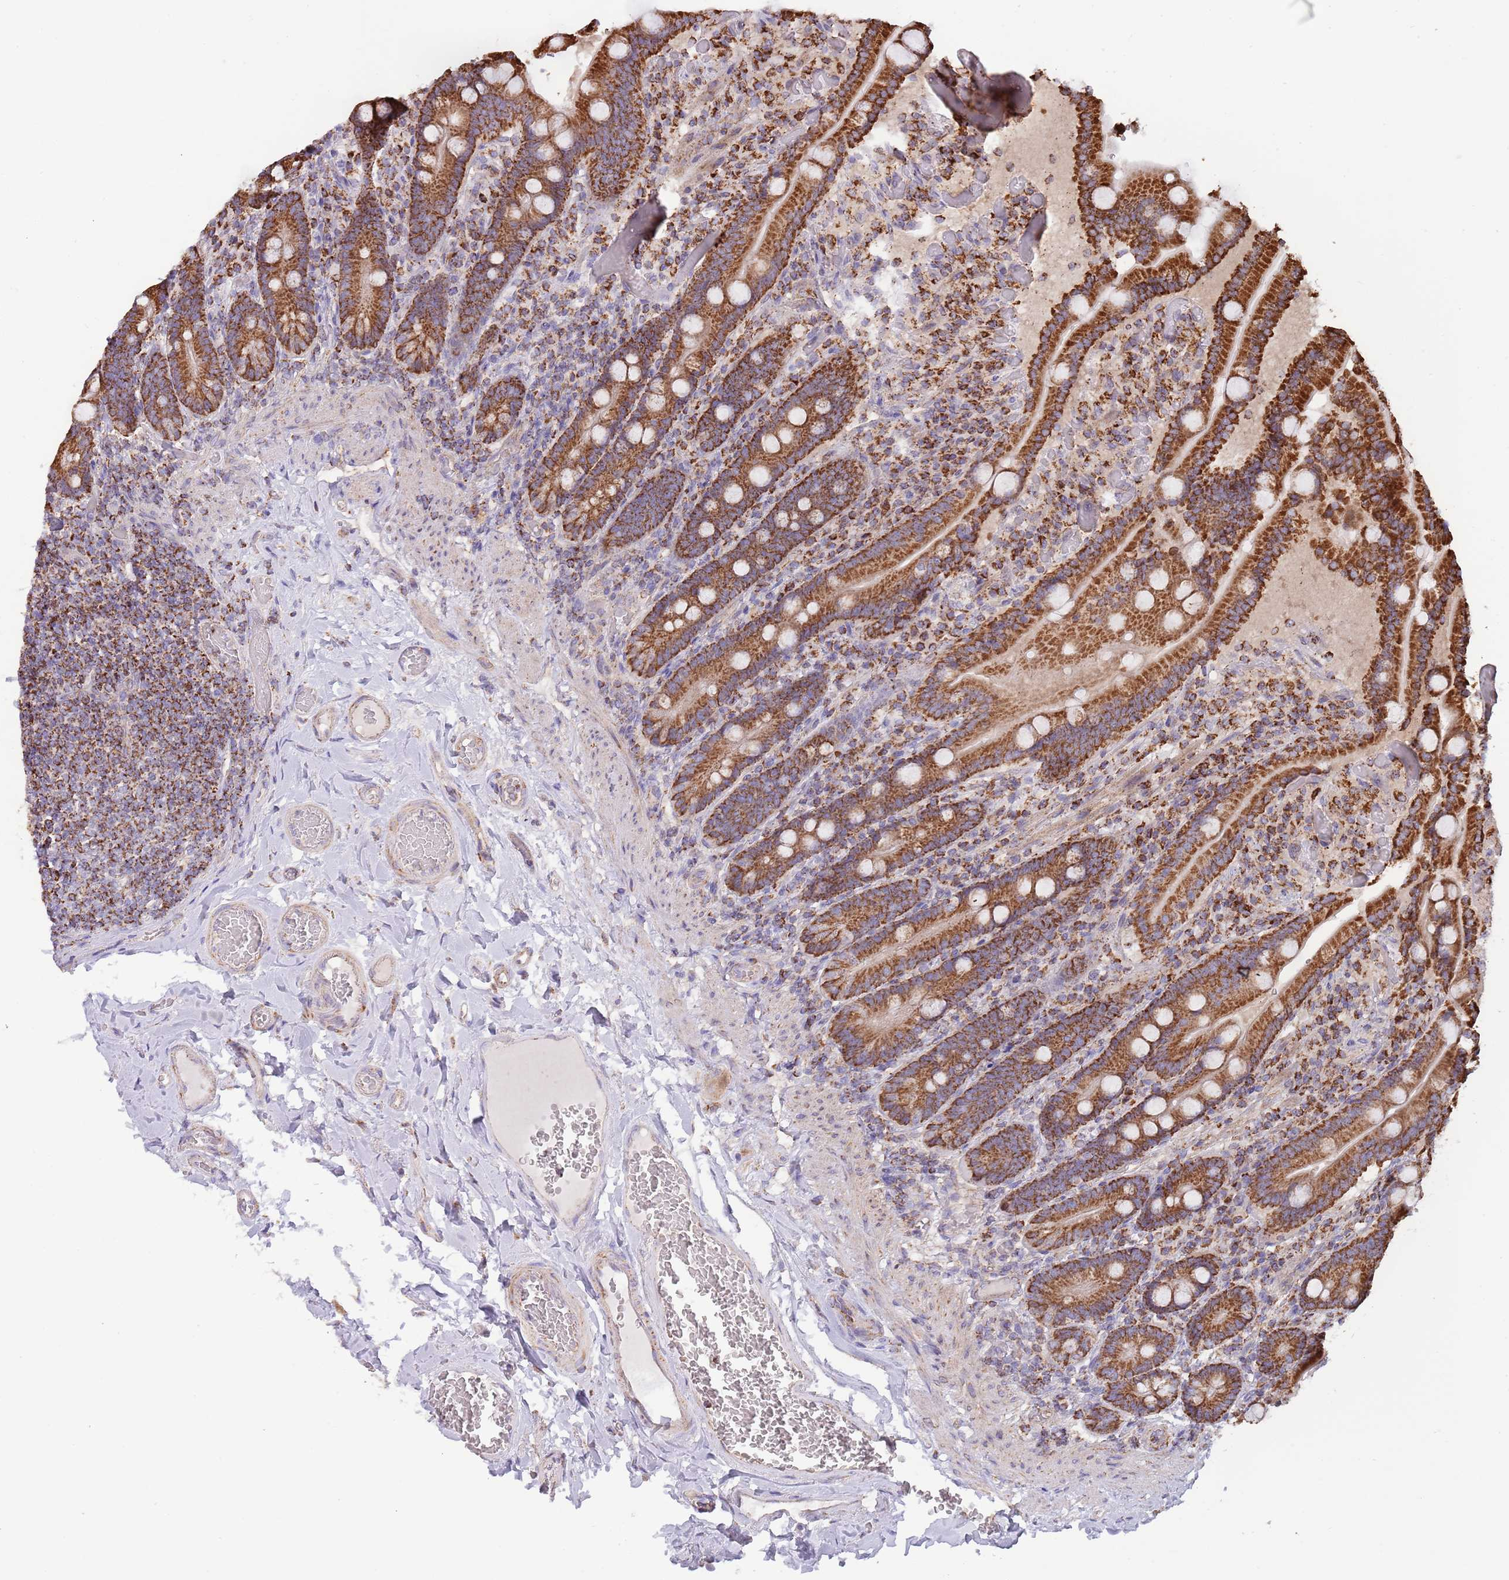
{"staining": {"intensity": "strong", "quantity": ">75%", "location": "cytoplasmic/membranous"}, "tissue": "duodenum", "cell_type": "Glandular cells", "image_type": "normal", "snomed": [{"axis": "morphology", "description": "Normal tissue, NOS"}, {"axis": "topography", "description": "Duodenum"}], "caption": "Protein expression analysis of unremarkable human duodenum reveals strong cytoplasmic/membranous expression in approximately >75% of glandular cells.", "gene": "VPS16", "patient": {"sex": "female", "age": 62}}